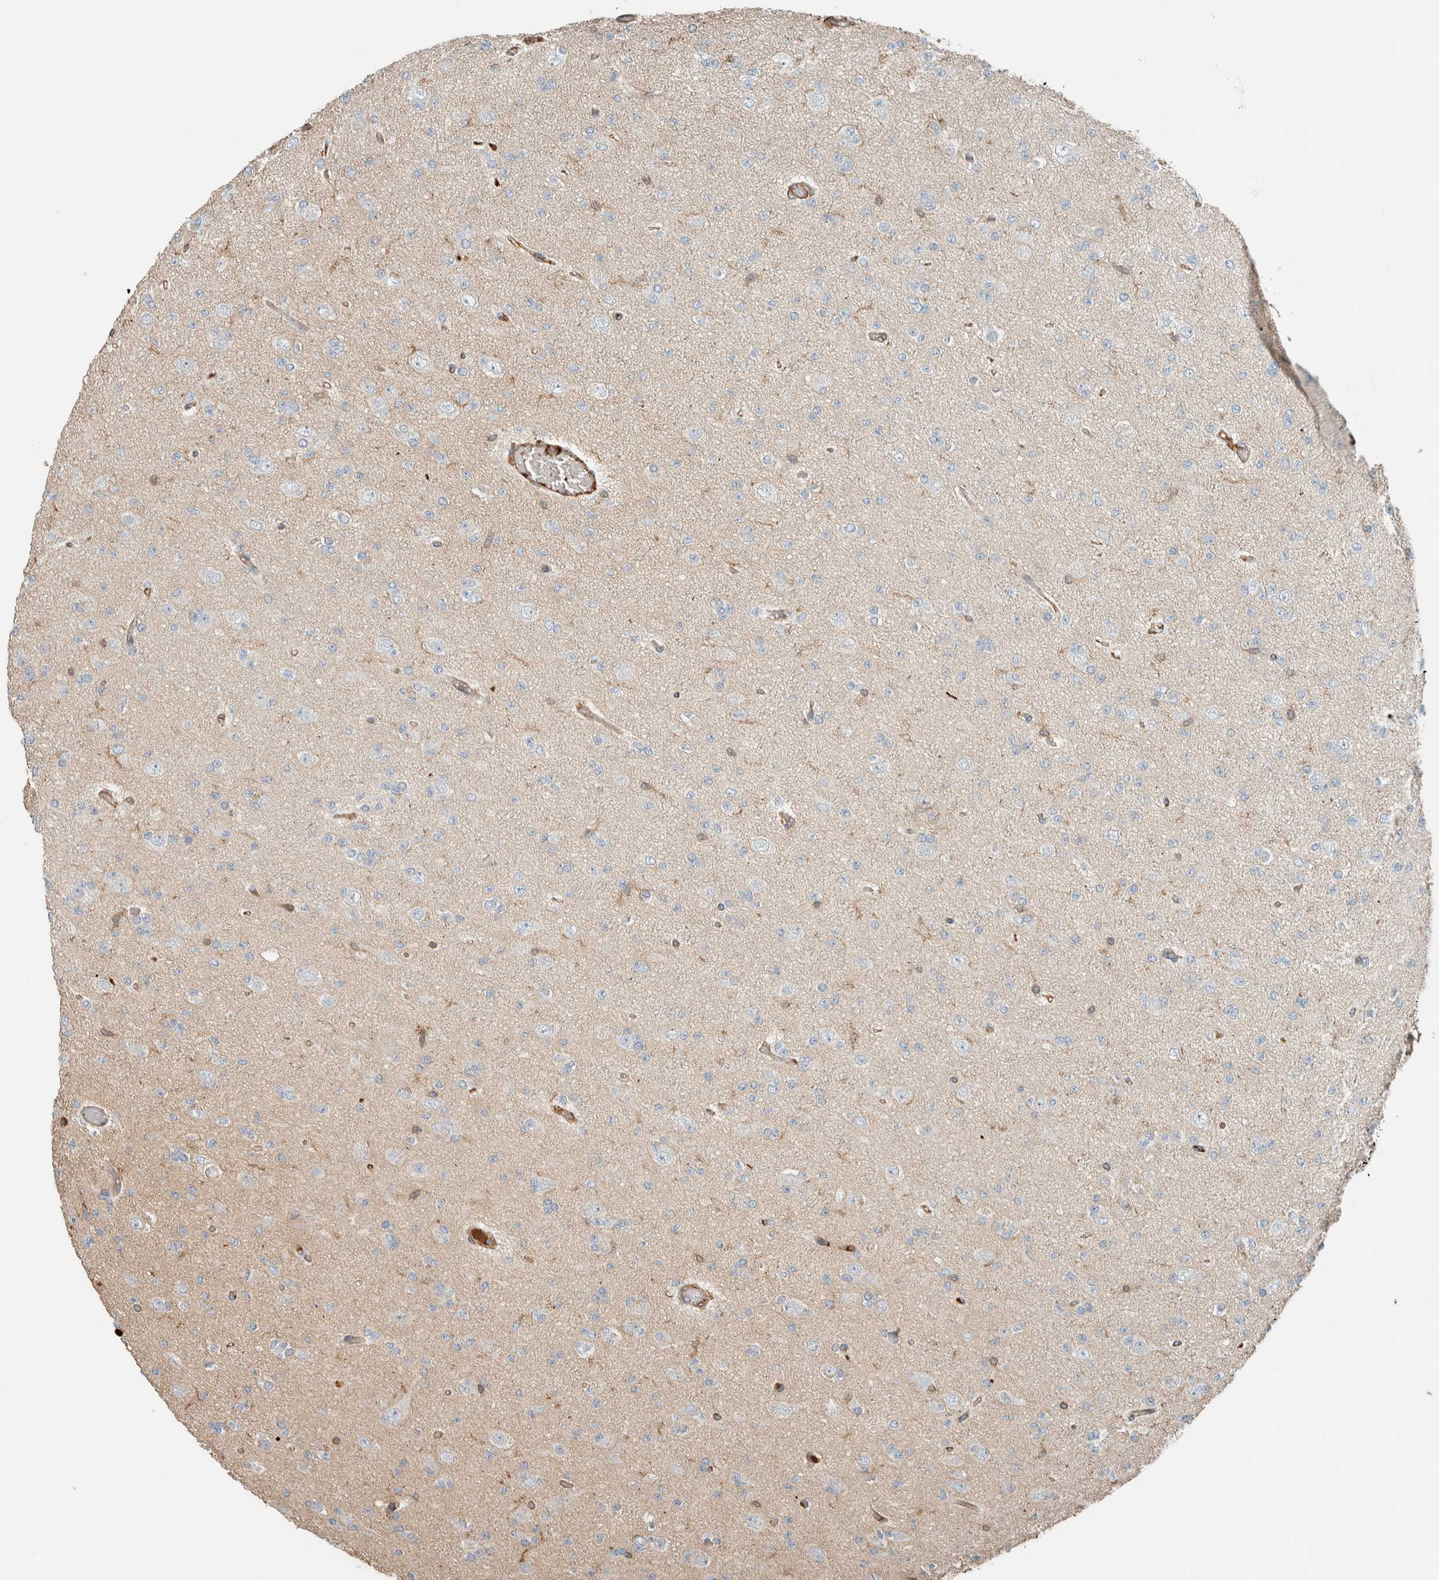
{"staining": {"intensity": "negative", "quantity": "none", "location": "none"}, "tissue": "glioma", "cell_type": "Tumor cells", "image_type": "cancer", "snomed": [{"axis": "morphology", "description": "Glioma, malignant, Low grade"}, {"axis": "topography", "description": "Brain"}], "caption": "This is an immunohistochemistry photomicrograph of malignant glioma (low-grade). There is no positivity in tumor cells.", "gene": "CTBP2", "patient": {"sex": "female", "age": 22}}